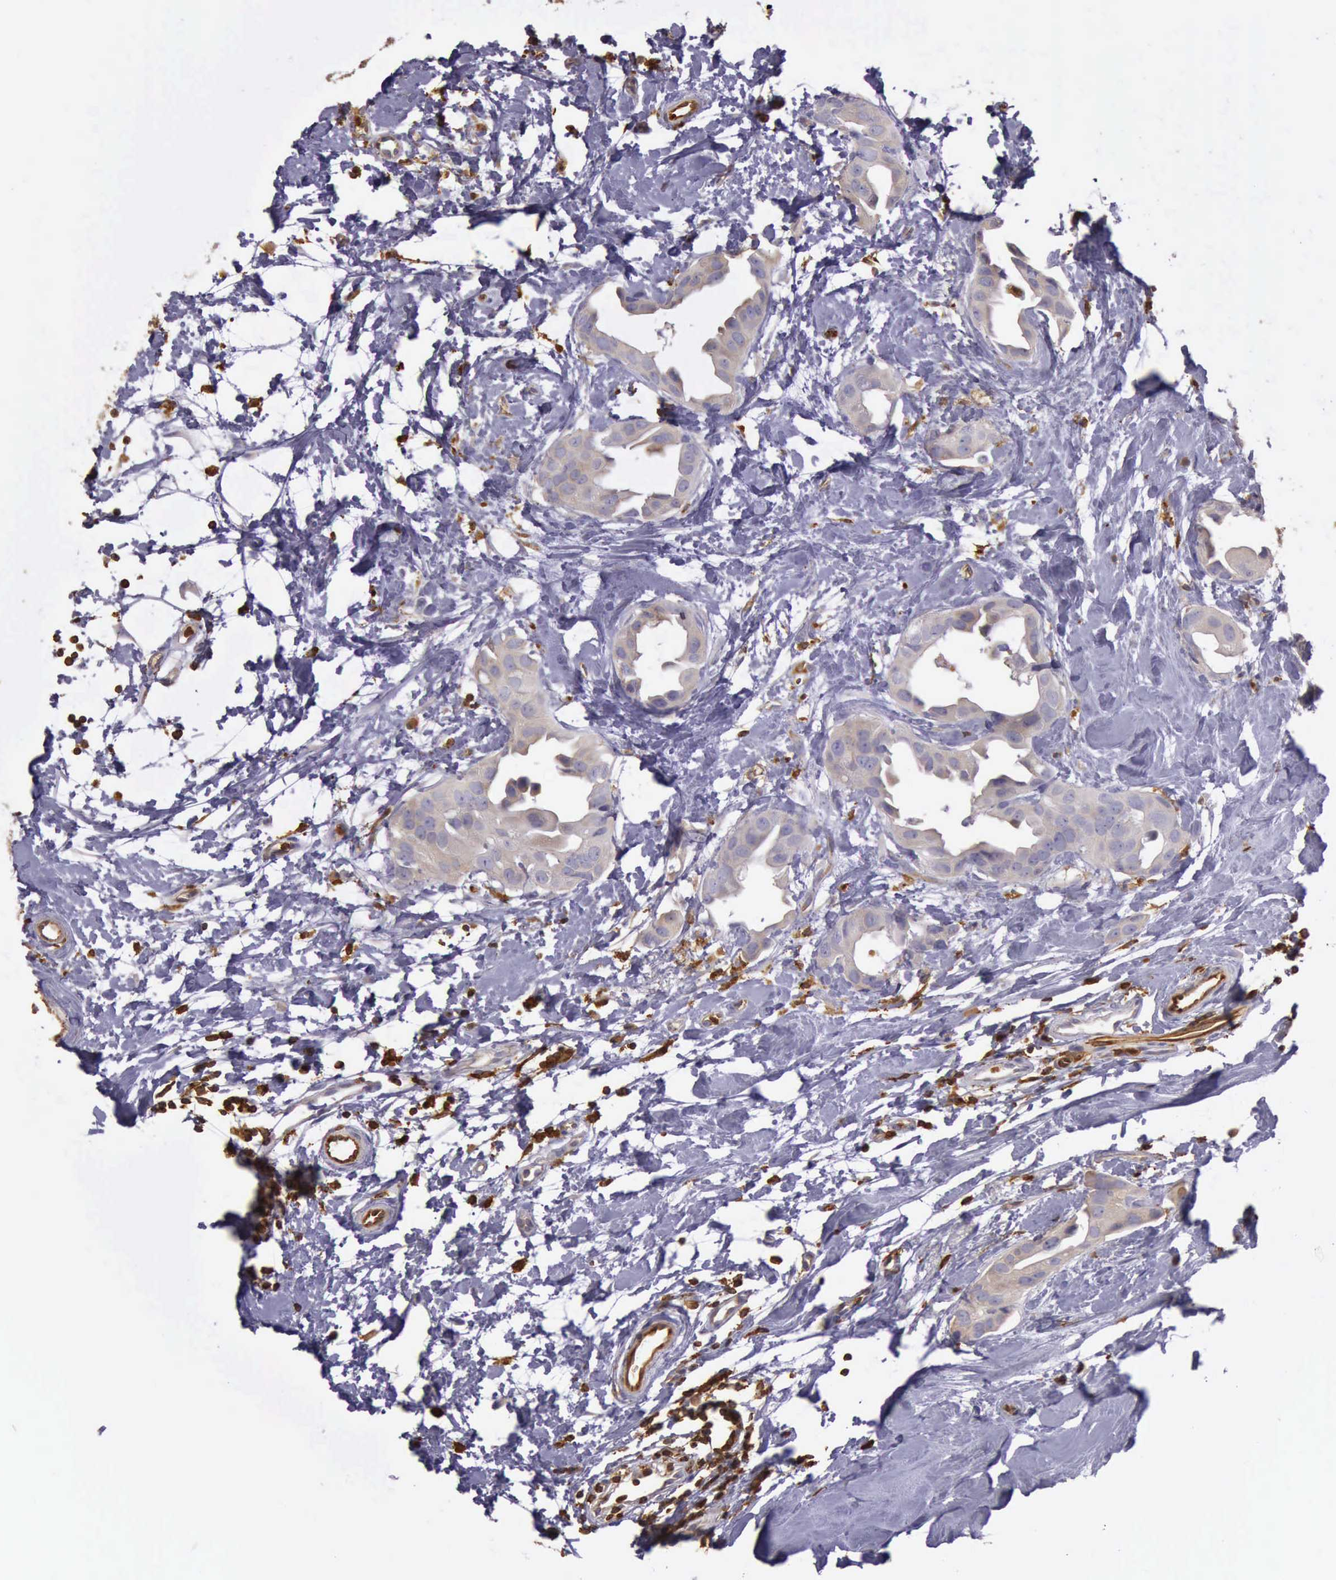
{"staining": {"intensity": "weak", "quantity": "25%-75%", "location": "cytoplasmic/membranous"}, "tissue": "breast cancer", "cell_type": "Tumor cells", "image_type": "cancer", "snomed": [{"axis": "morphology", "description": "Duct carcinoma"}, {"axis": "topography", "description": "Breast"}], "caption": "Immunohistochemical staining of breast cancer (invasive ductal carcinoma) shows low levels of weak cytoplasmic/membranous staining in about 25%-75% of tumor cells. (Stains: DAB in brown, nuclei in blue, Microscopy: brightfield microscopy at high magnification).", "gene": "ARHGAP4", "patient": {"sex": "female", "age": 40}}